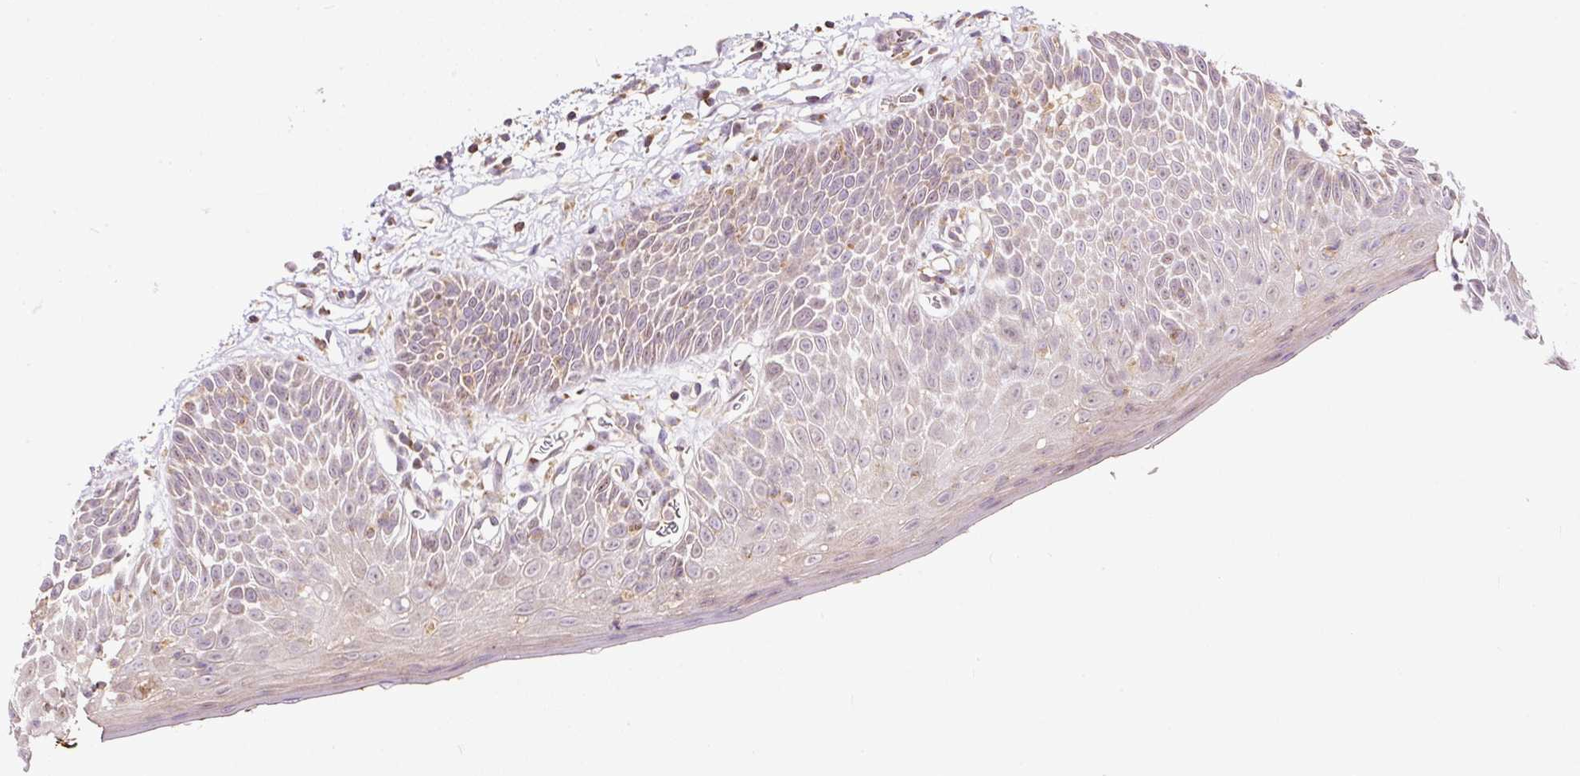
{"staining": {"intensity": "weak", "quantity": "25%-75%", "location": "cytoplasmic/membranous"}, "tissue": "oral mucosa", "cell_type": "Squamous epithelial cells", "image_type": "normal", "snomed": [{"axis": "morphology", "description": "Normal tissue, NOS"}, {"axis": "morphology", "description": "Squamous cell carcinoma, NOS"}, {"axis": "topography", "description": "Oral tissue"}, {"axis": "topography", "description": "Tounge, NOS"}, {"axis": "topography", "description": "Head-Neck"}], "caption": "Immunohistochemistry (IHC) (DAB (3,3'-diaminobenzidine)) staining of benign oral mucosa shows weak cytoplasmic/membranous protein staining in about 25%-75% of squamous epithelial cells.", "gene": "BOLA3", "patient": {"sex": "male", "age": 76}}